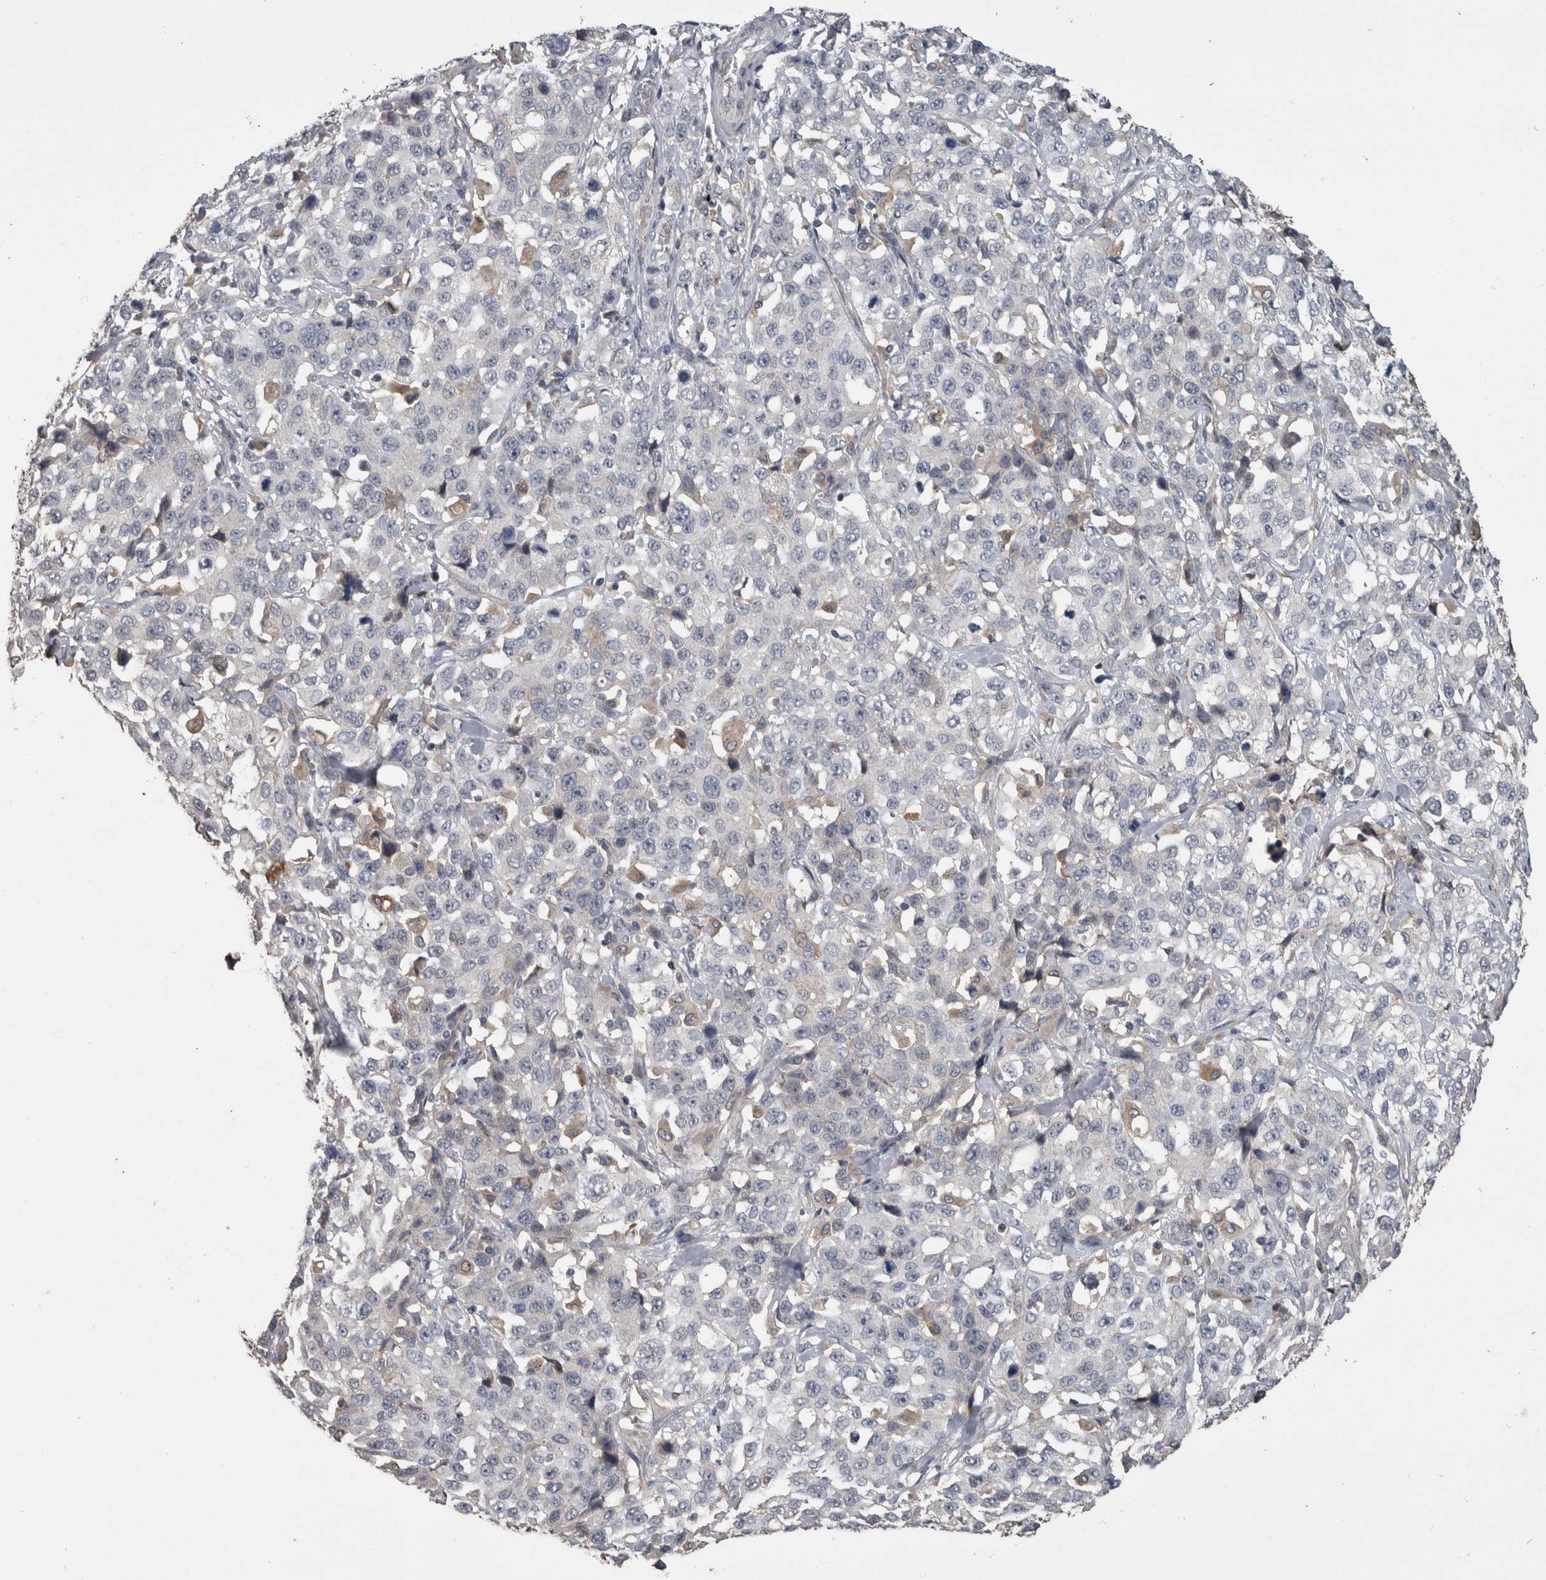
{"staining": {"intensity": "negative", "quantity": "none", "location": "none"}, "tissue": "stomach cancer", "cell_type": "Tumor cells", "image_type": "cancer", "snomed": [{"axis": "morphology", "description": "Normal tissue, NOS"}, {"axis": "morphology", "description": "Adenocarcinoma, NOS"}, {"axis": "topography", "description": "Stomach"}], "caption": "This is an immunohistochemistry (IHC) histopathology image of human stomach adenocarcinoma. There is no expression in tumor cells.", "gene": "ANXA13", "patient": {"sex": "male", "age": 48}}